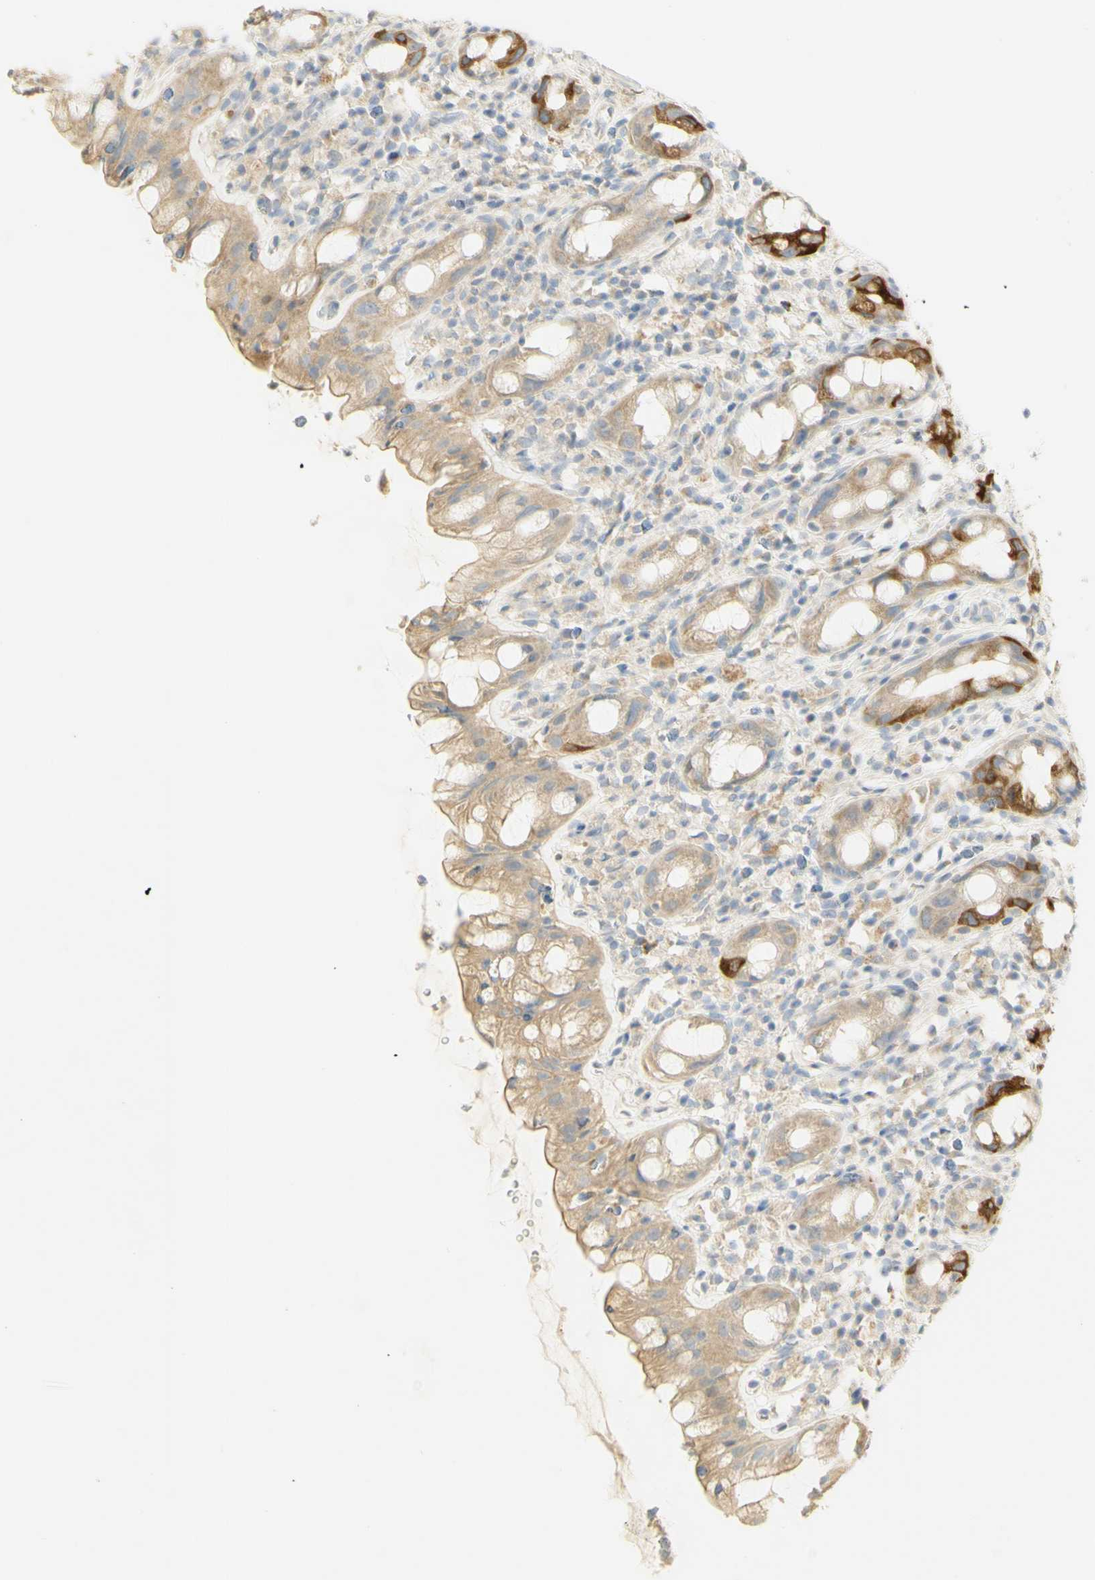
{"staining": {"intensity": "strong", "quantity": "25%-75%", "location": "cytoplasmic/membranous"}, "tissue": "rectum", "cell_type": "Glandular cells", "image_type": "normal", "snomed": [{"axis": "morphology", "description": "Normal tissue, NOS"}, {"axis": "topography", "description": "Rectum"}], "caption": "Immunohistochemistry (DAB) staining of normal human rectum exhibits strong cytoplasmic/membranous protein positivity in approximately 25%-75% of glandular cells. The staining is performed using DAB brown chromogen to label protein expression. The nuclei are counter-stained blue using hematoxylin.", "gene": "KIF11", "patient": {"sex": "male", "age": 44}}